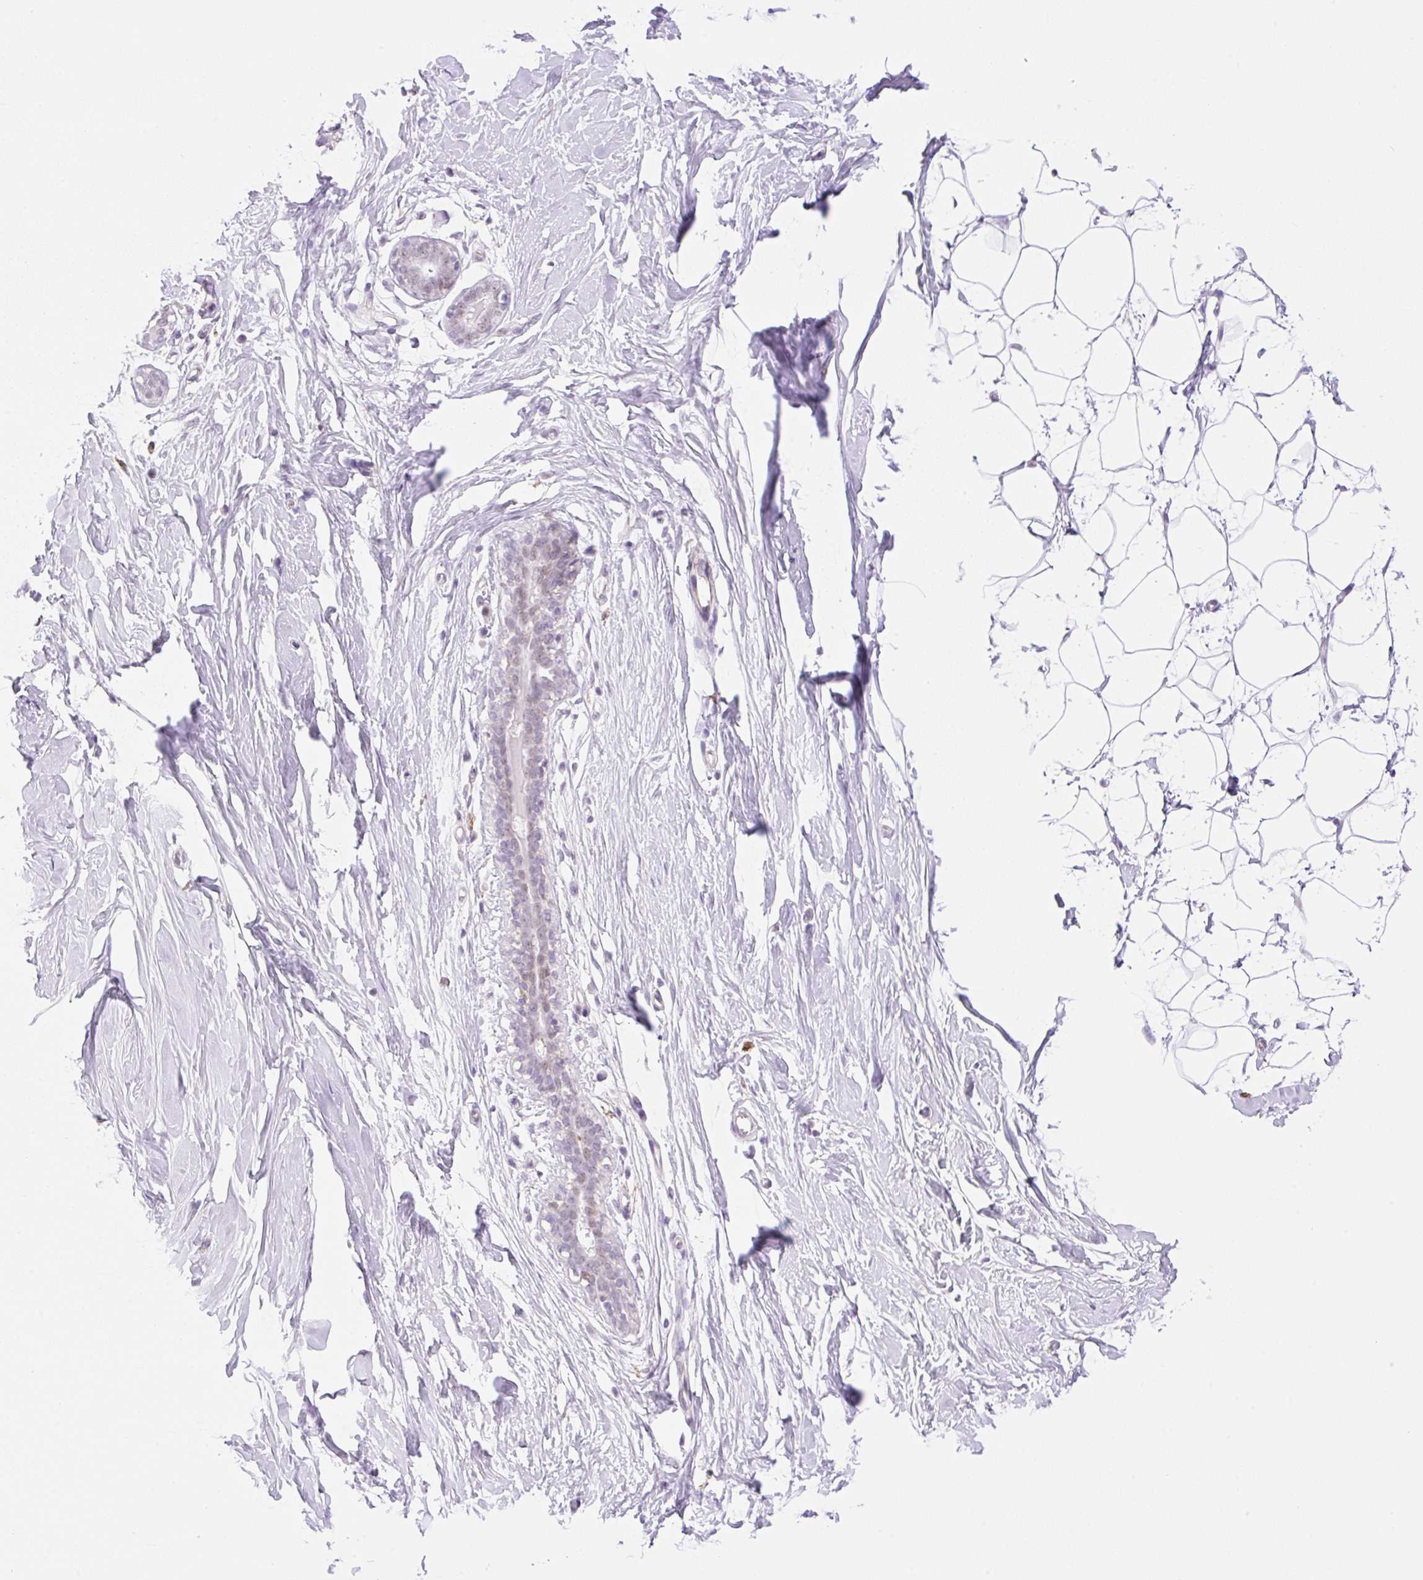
{"staining": {"intensity": "negative", "quantity": "none", "location": "none"}, "tissue": "breast", "cell_type": "Adipocytes", "image_type": "normal", "snomed": [{"axis": "morphology", "description": "Normal tissue, NOS"}, {"axis": "topography", "description": "Breast"}], "caption": "An immunohistochemistry (IHC) micrograph of benign breast is shown. There is no staining in adipocytes of breast. (DAB immunohistochemistry (IHC), high magnification).", "gene": "PALM3", "patient": {"sex": "female", "age": 27}}